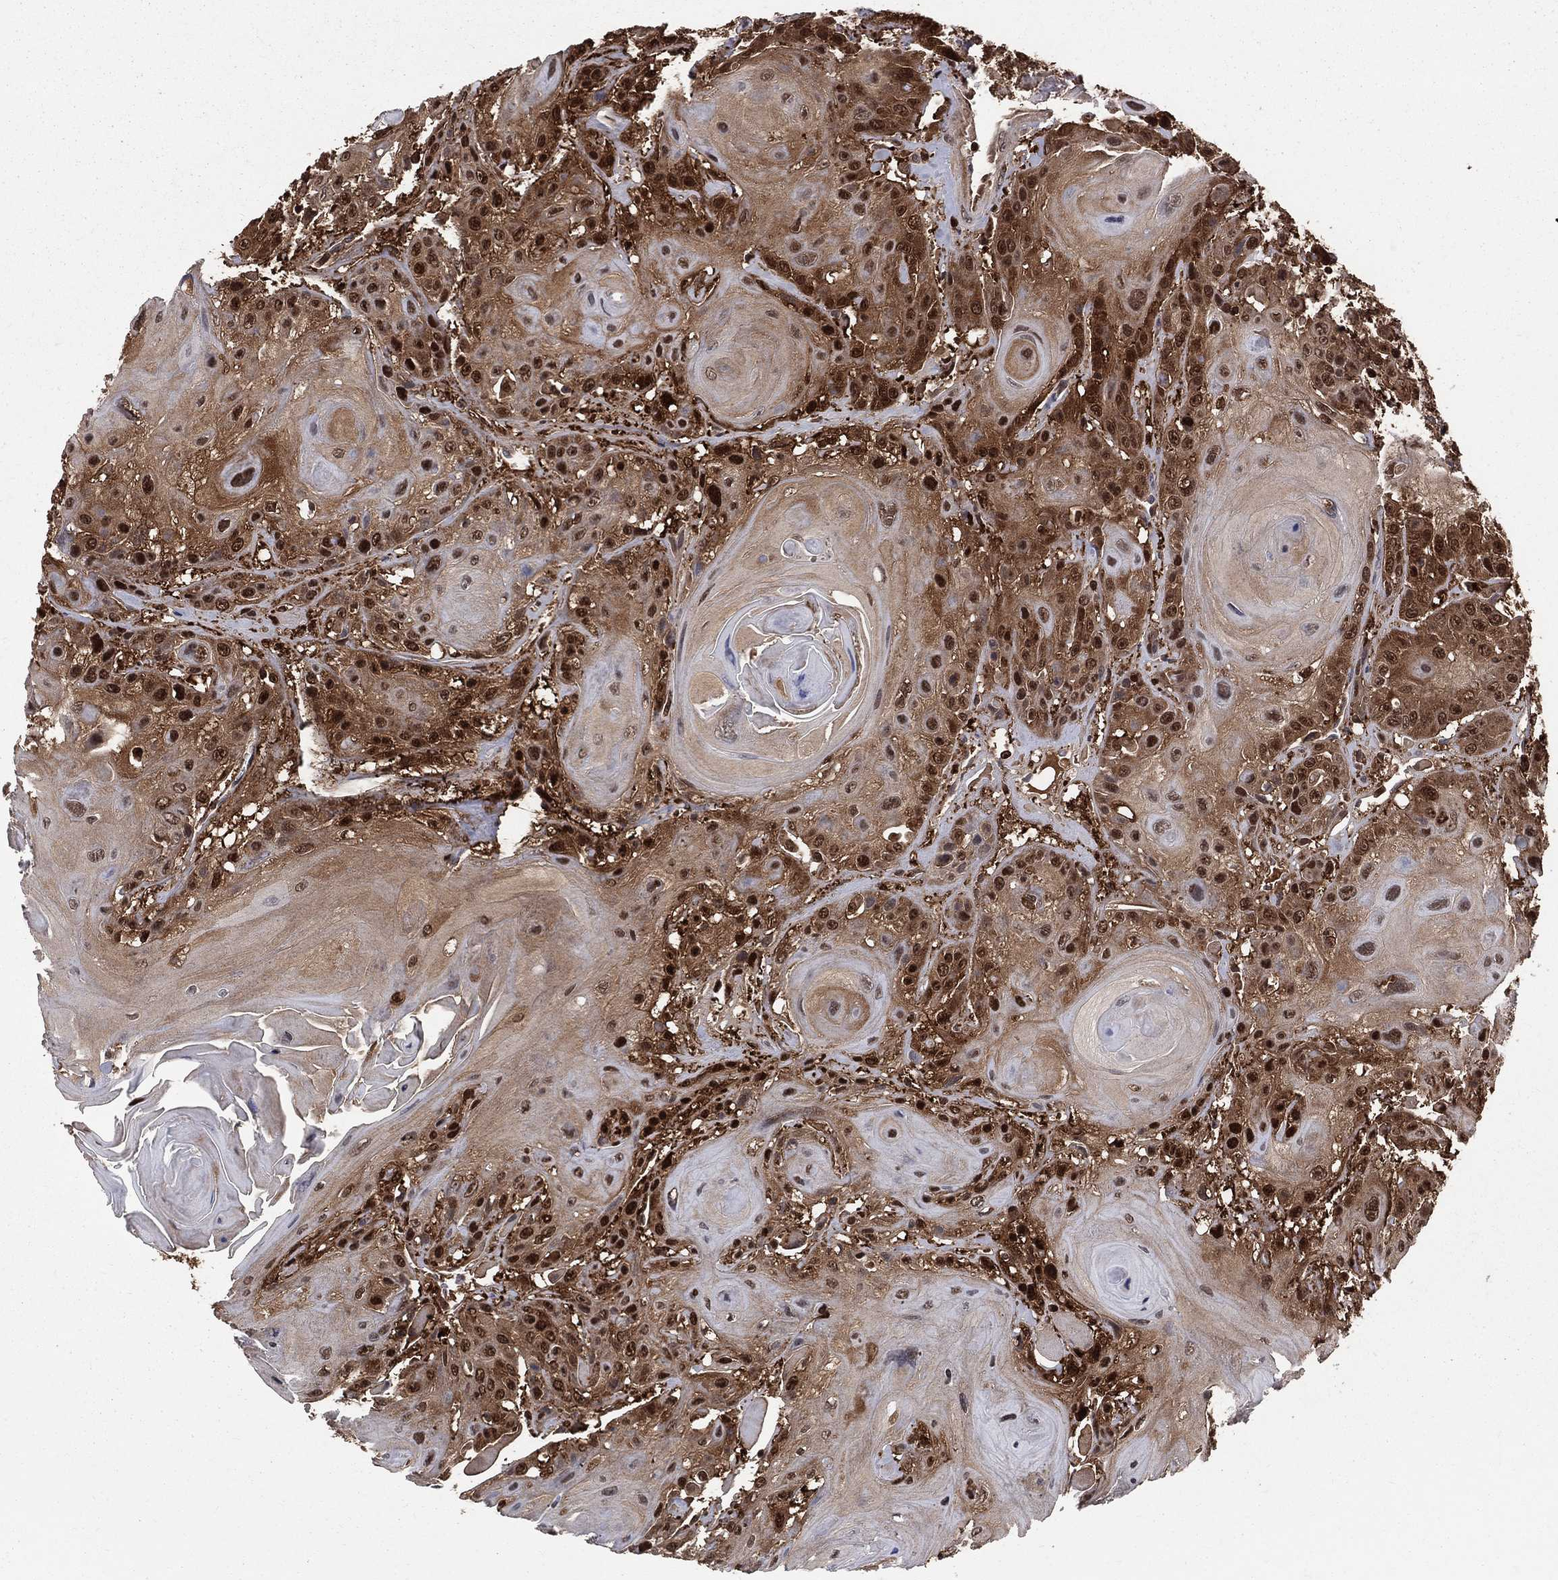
{"staining": {"intensity": "strong", "quantity": "25%-75%", "location": "cytoplasmic/membranous,nuclear"}, "tissue": "head and neck cancer", "cell_type": "Tumor cells", "image_type": "cancer", "snomed": [{"axis": "morphology", "description": "Squamous cell carcinoma, NOS"}, {"axis": "topography", "description": "Head-Neck"}], "caption": "A high-resolution image shows immunohistochemistry (IHC) staining of head and neck squamous cell carcinoma, which exhibits strong cytoplasmic/membranous and nuclear positivity in about 25%-75% of tumor cells. (DAB (3,3'-diaminobenzidine) = brown stain, brightfield microscopy at high magnification).", "gene": "ENO1", "patient": {"sex": "female", "age": 59}}